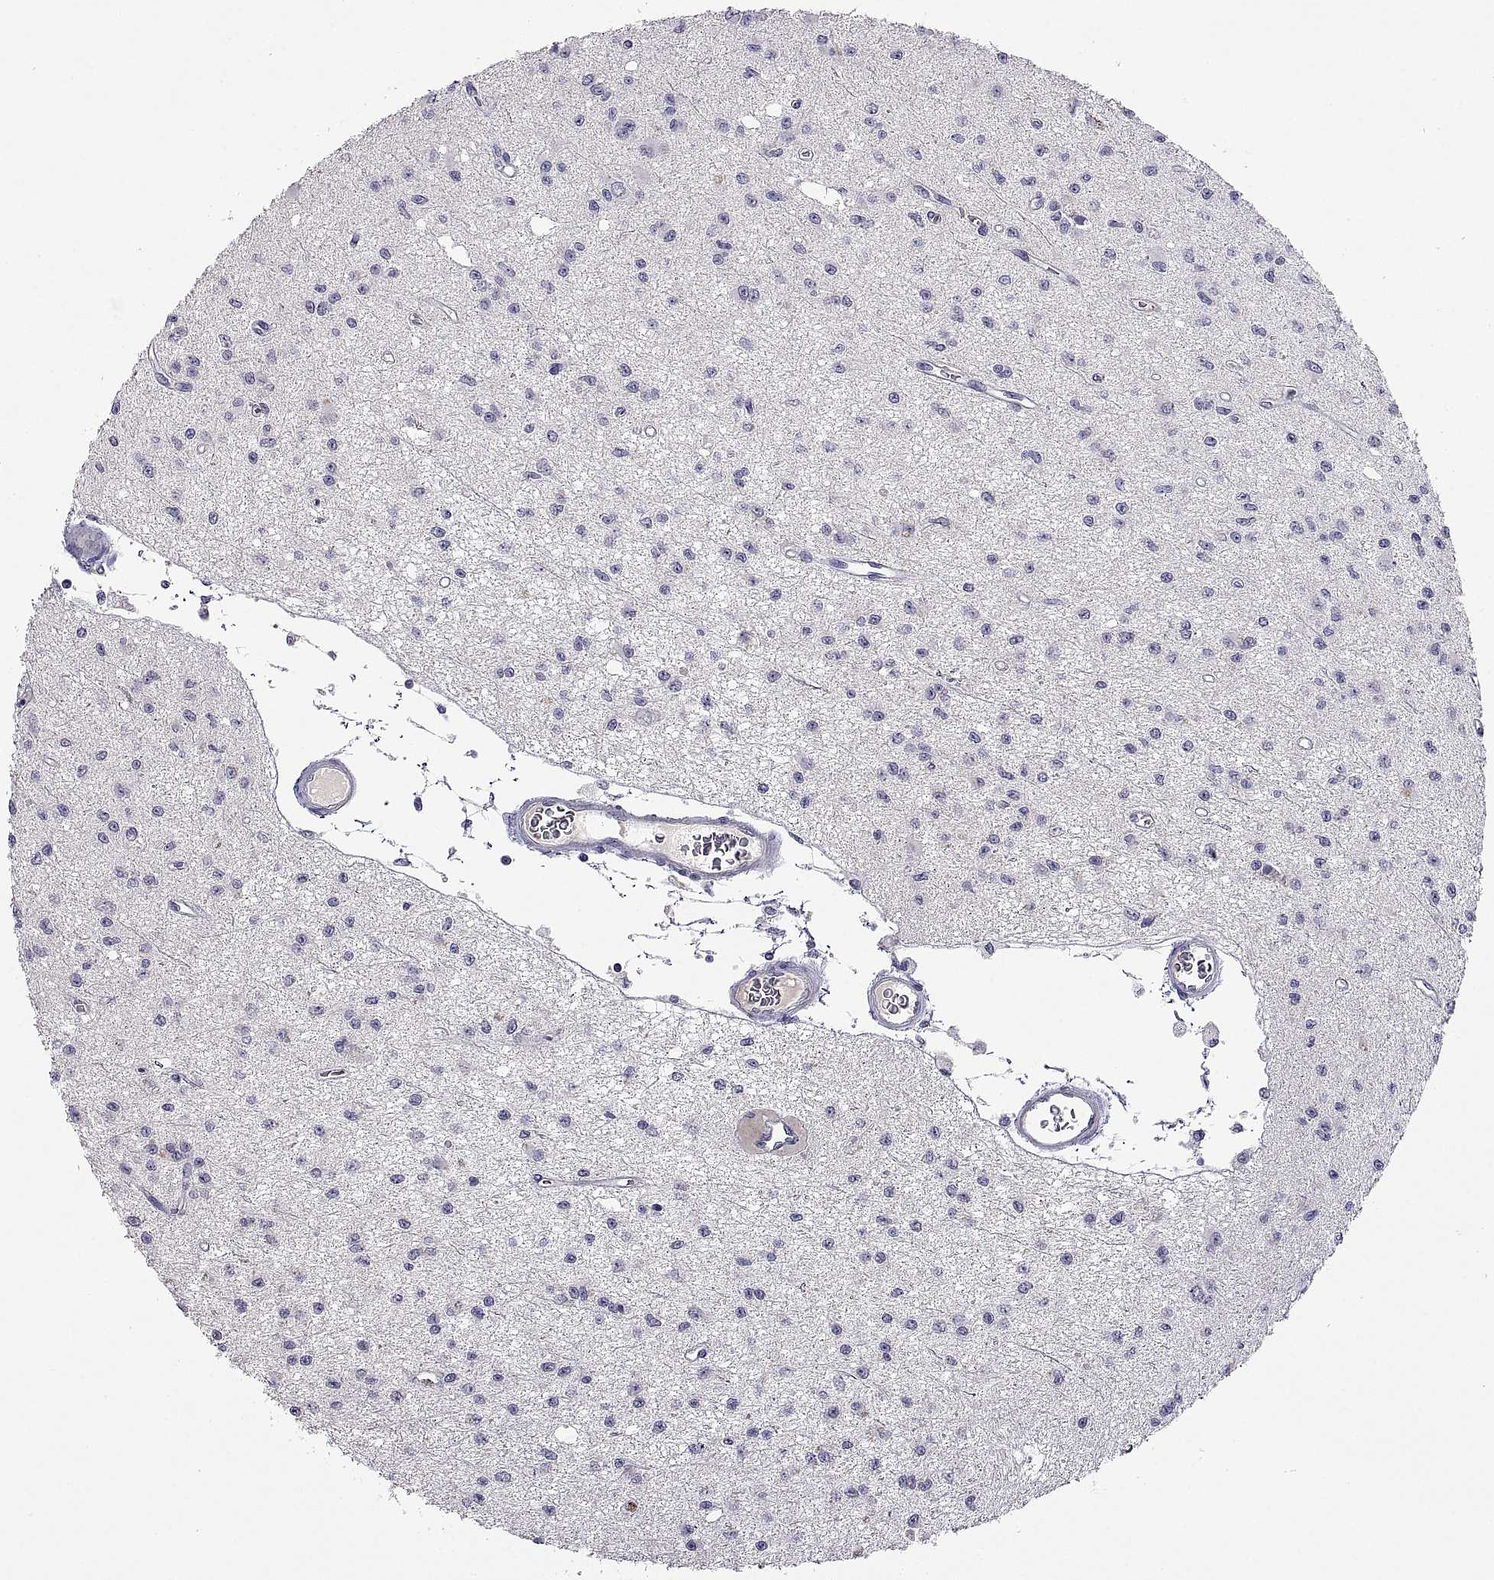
{"staining": {"intensity": "negative", "quantity": "none", "location": "none"}, "tissue": "glioma", "cell_type": "Tumor cells", "image_type": "cancer", "snomed": [{"axis": "morphology", "description": "Glioma, malignant, Low grade"}, {"axis": "topography", "description": "Brain"}], "caption": "An immunohistochemistry image of malignant glioma (low-grade) is shown. There is no staining in tumor cells of malignant glioma (low-grade).", "gene": "MS4A1", "patient": {"sex": "female", "age": 45}}